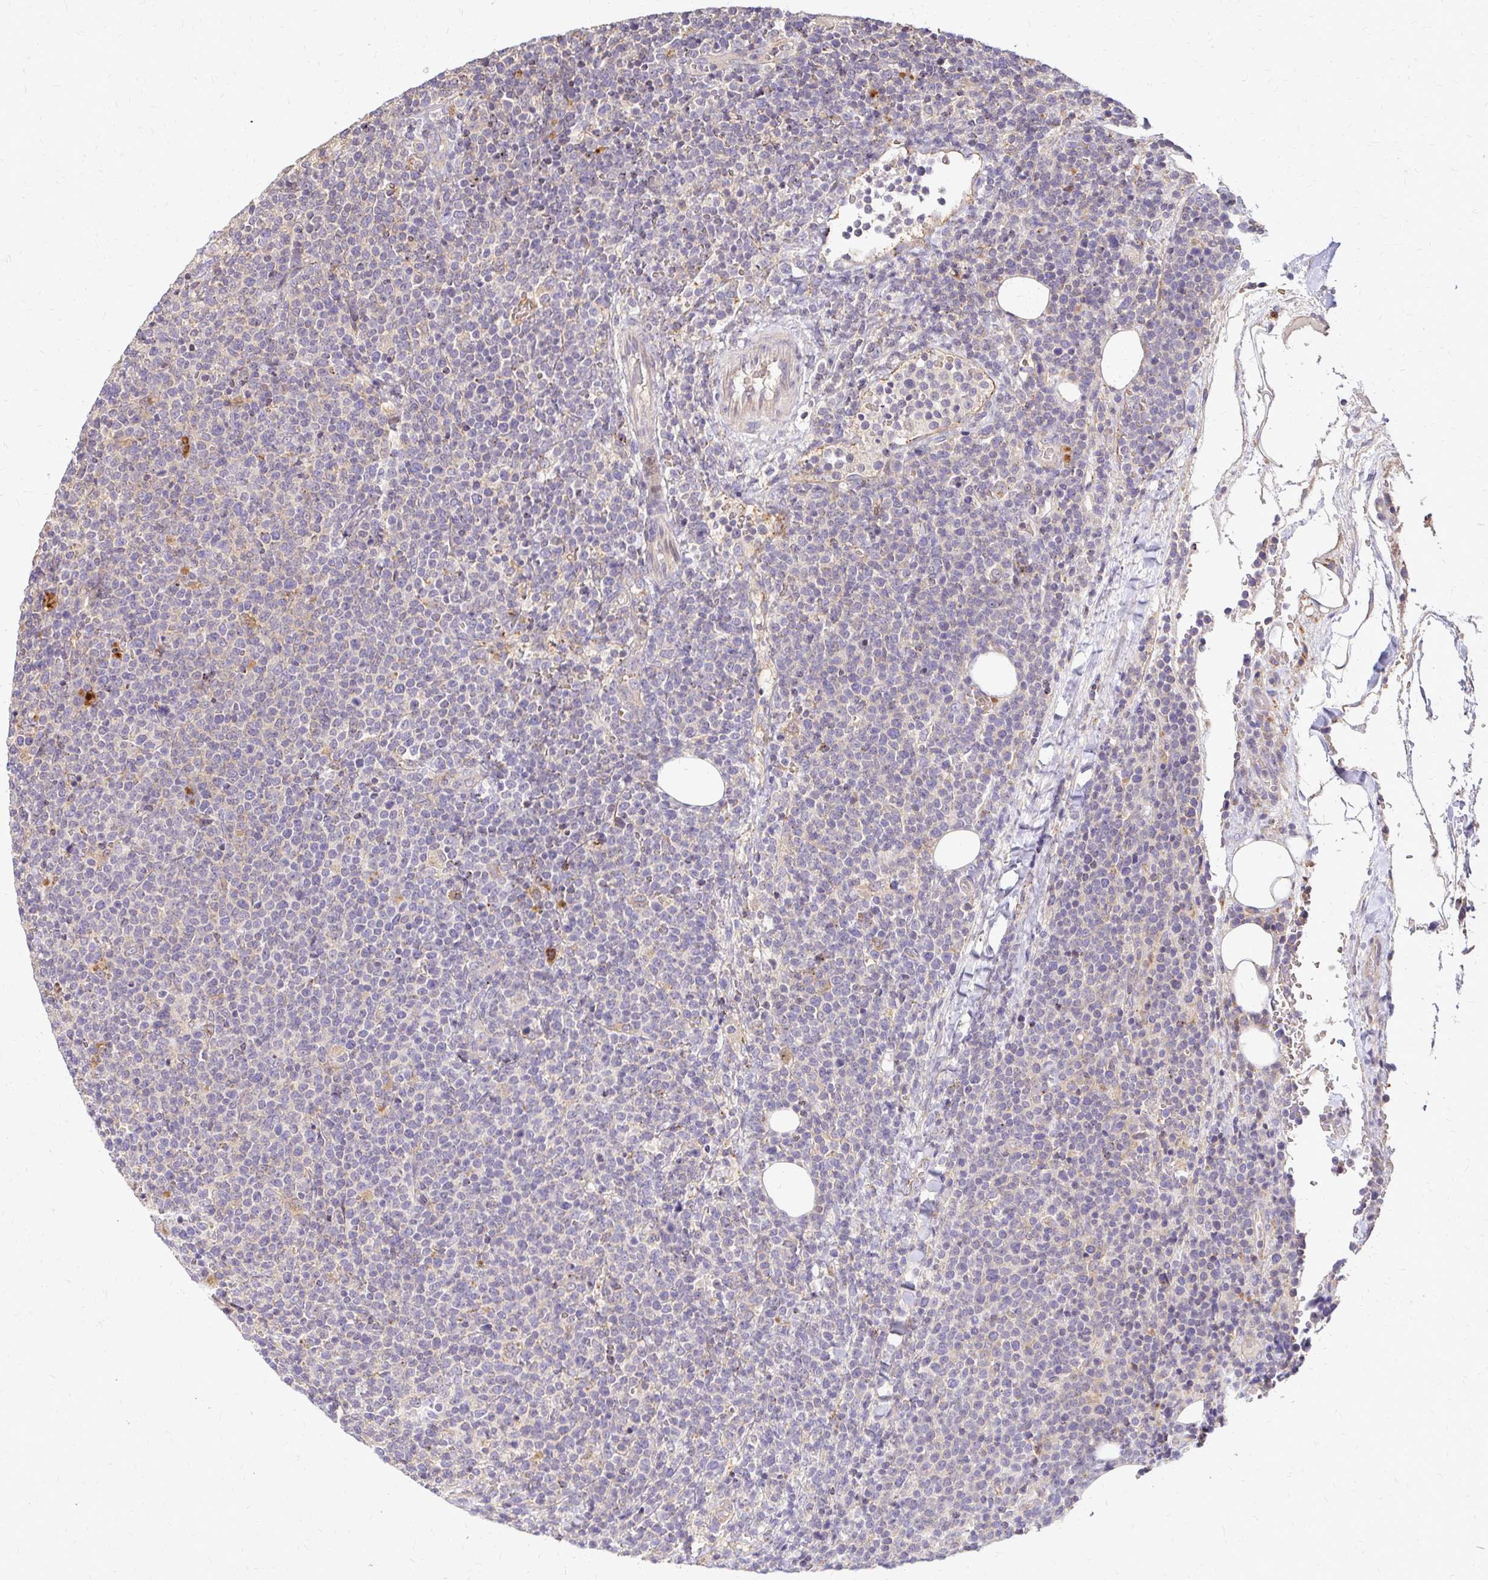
{"staining": {"intensity": "negative", "quantity": "none", "location": "none"}, "tissue": "lymphoma", "cell_type": "Tumor cells", "image_type": "cancer", "snomed": [{"axis": "morphology", "description": "Malignant lymphoma, non-Hodgkin's type, High grade"}, {"axis": "topography", "description": "Lymph node"}], "caption": "Immunohistochemical staining of lymphoma displays no significant expression in tumor cells.", "gene": "IDUA", "patient": {"sex": "male", "age": 61}}